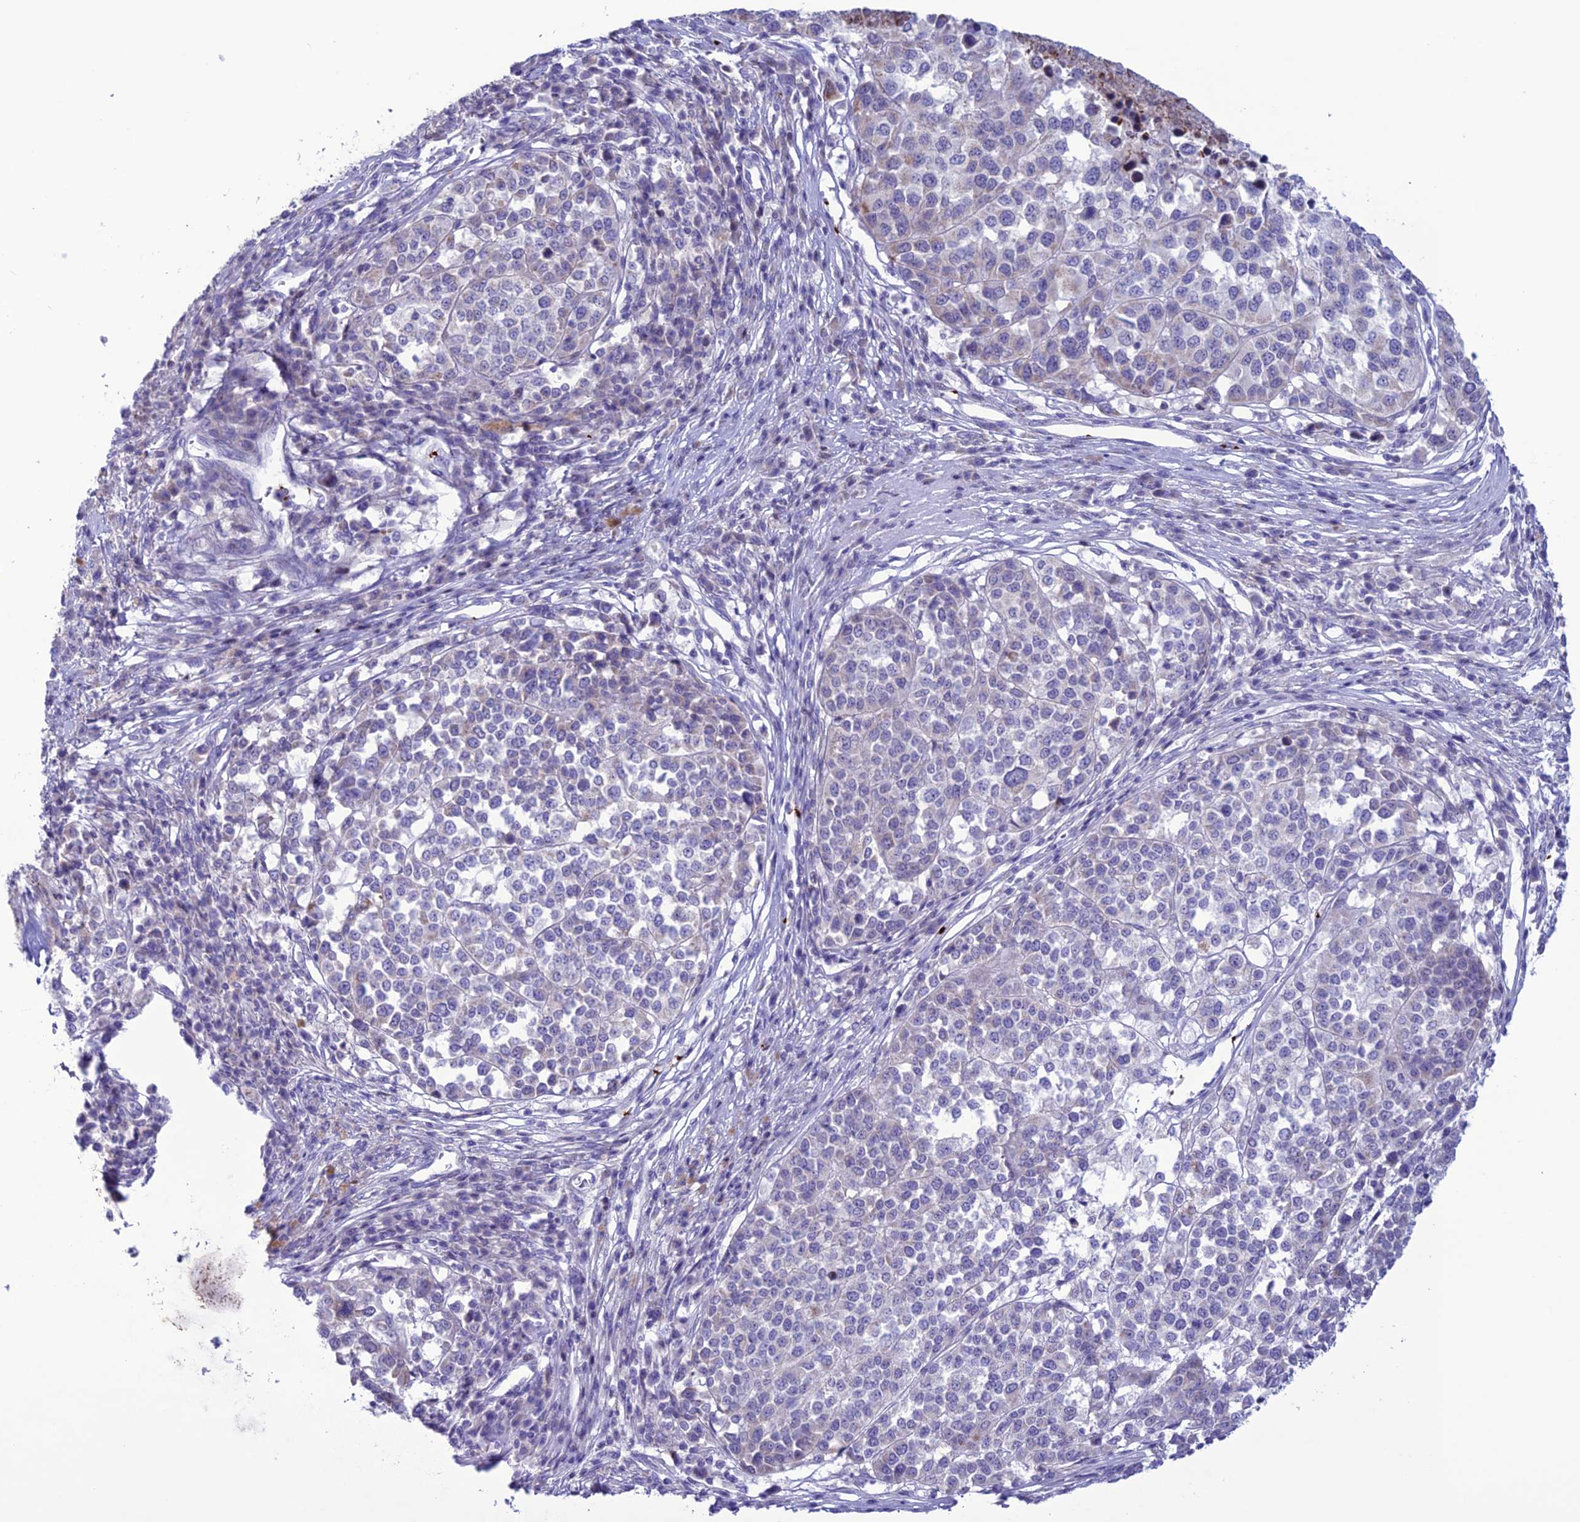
{"staining": {"intensity": "negative", "quantity": "none", "location": "none"}, "tissue": "melanoma", "cell_type": "Tumor cells", "image_type": "cancer", "snomed": [{"axis": "morphology", "description": "Malignant melanoma, Metastatic site"}, {"axis": "topography", "description": "Lymph node"}], "caption": "High power microscopy histopathology image of an immunohistochemistry micrograph of melanoma, revealing no significant staining in tumor cells.", "gene": "C21orf140", "patient": {"sex": "male", "age": 44}}